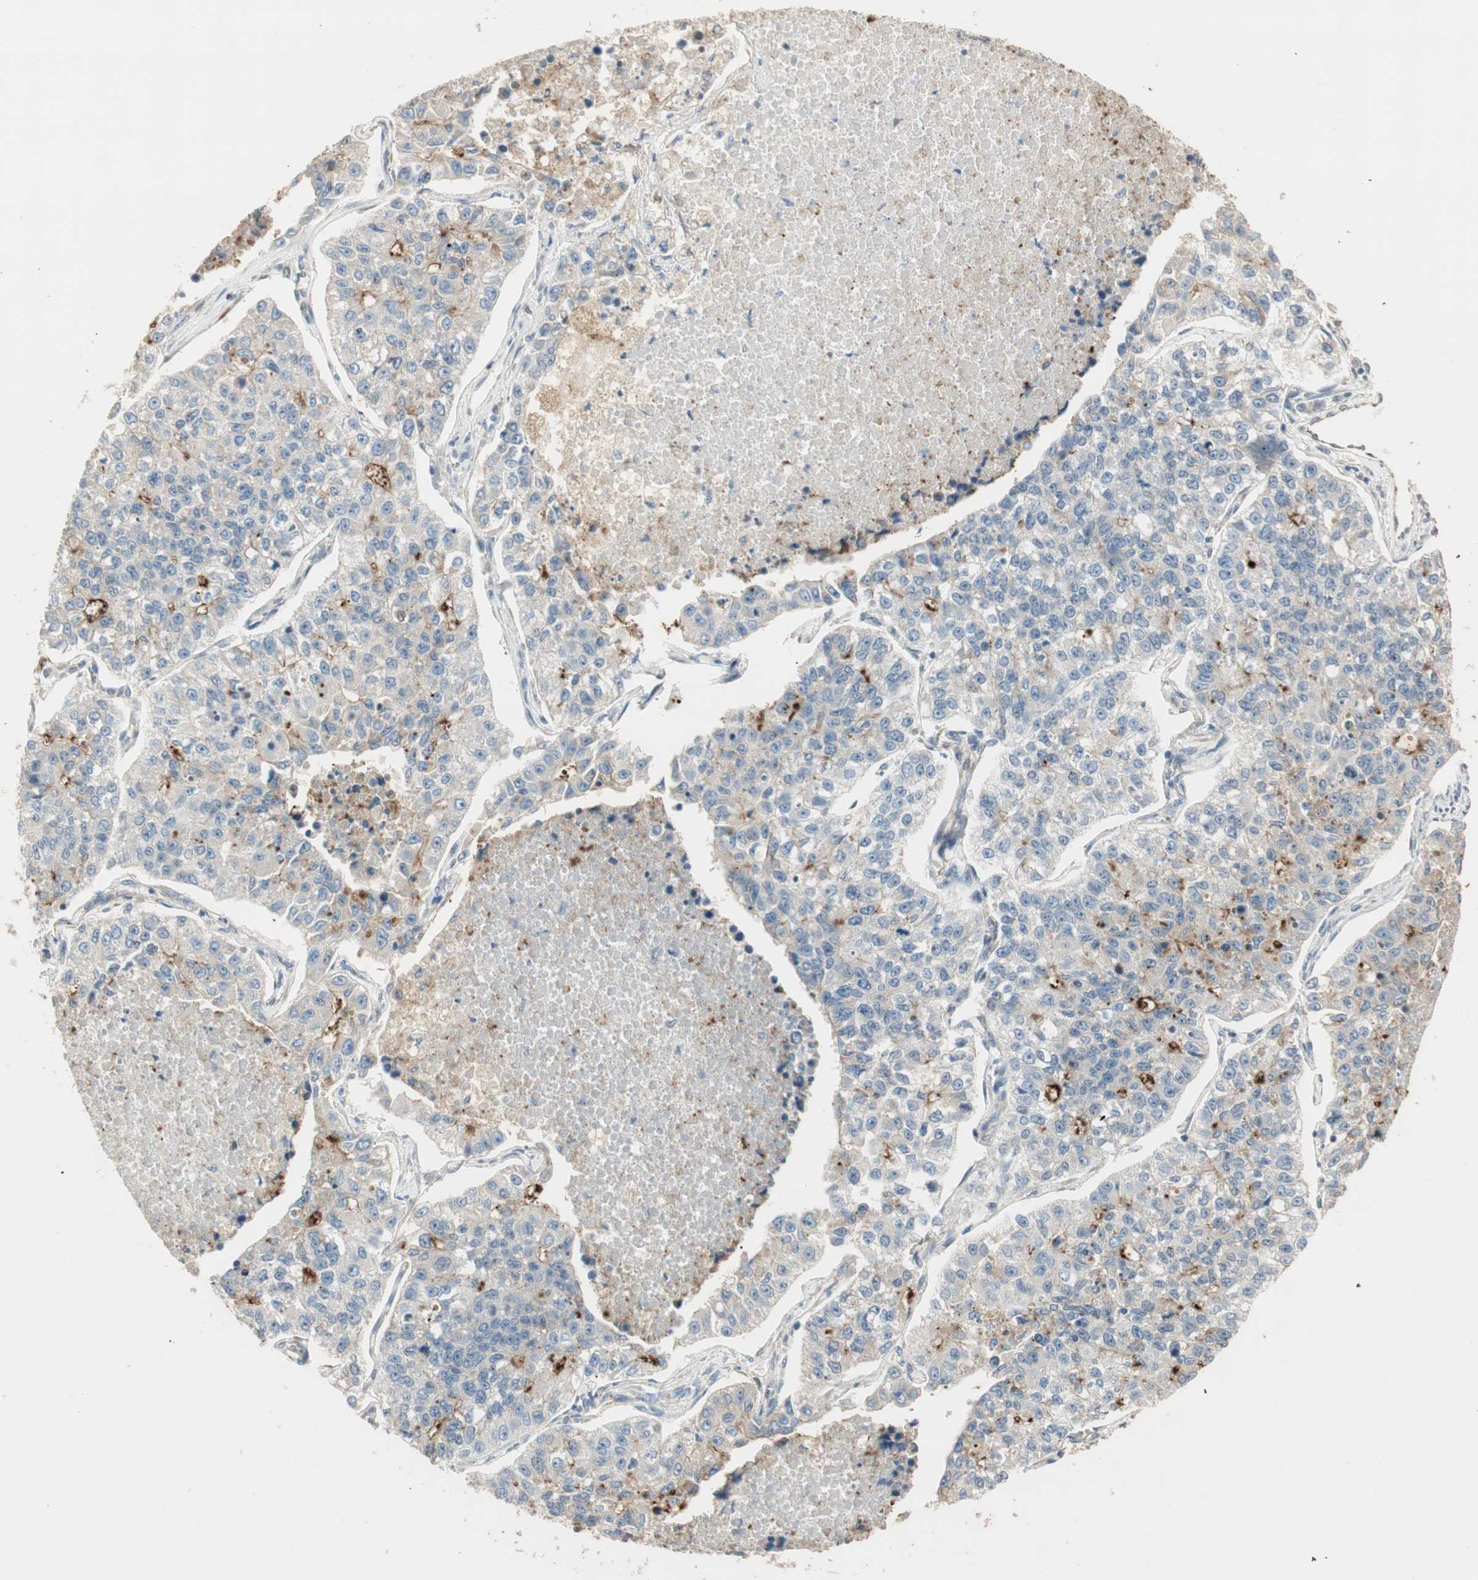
{"staining": {"intensity": "moderate", "quantity": "<25%", "location": "cytoplasmic/membranous"}, "tissue": "lung cancer", "cell_type": "Tumor cells", "image_type": "cancer", "snomed": [{"axis": "morphology", "description": "Adenocarcinoma, NOS"}, {"axis": "topography", "description": "Lung"}], "caption": "This photomicrograph shows lung cancer (adenocarcinoma) stained with IHC to label a protein in brown. The cytoplasmic/membranous of tumor cells show moderate positivity for the protein. Nuclei are counter-stained blue.", "gene": "TASOR", "patient": {"sex": "male", "age": 49}}